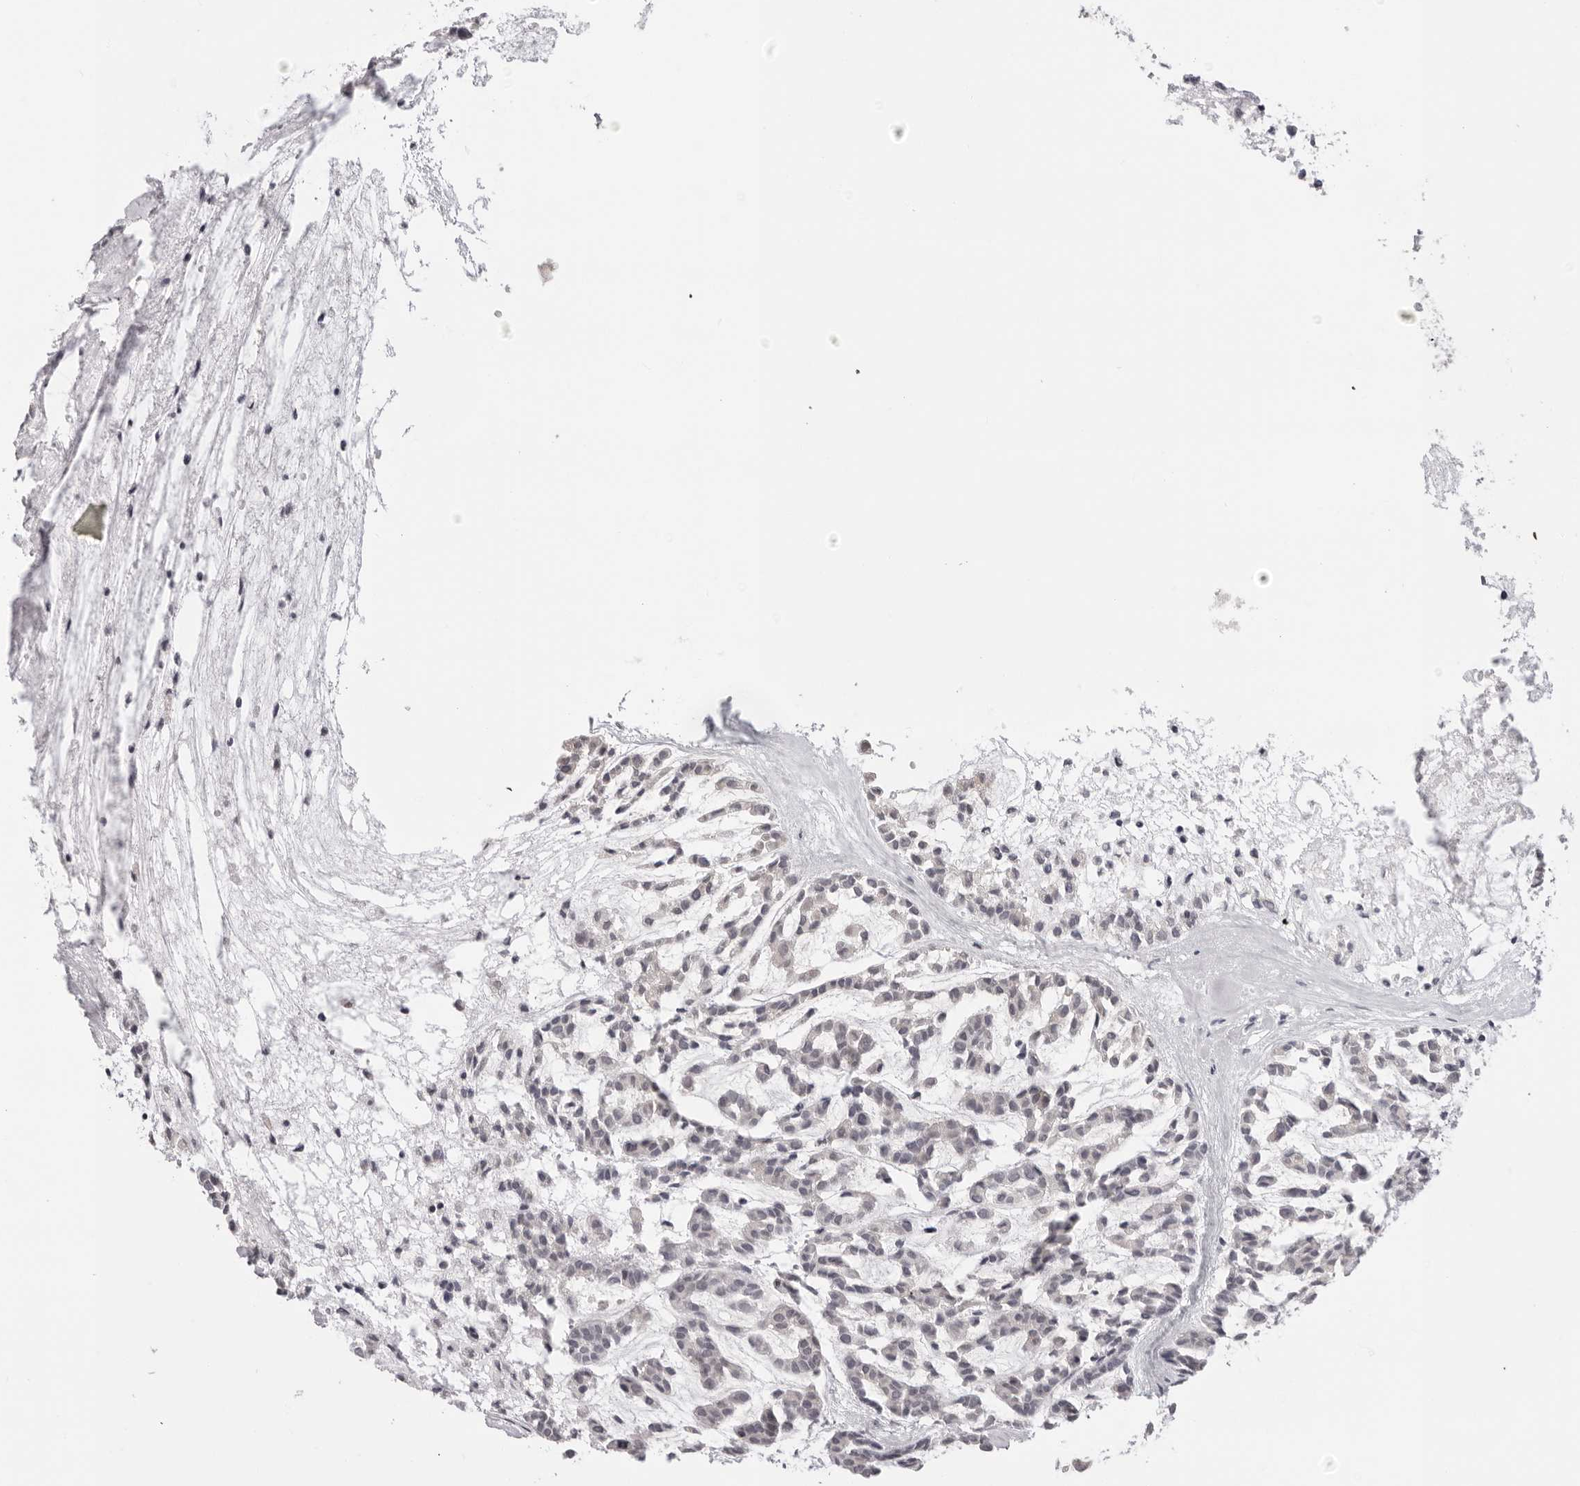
{"staining": {"intensity": "negative", "quantity": "none", "location": "none"}, "tissue": "head and neck cancer", "cell_type": "Tumor cells", "image_type": "cancer", "snomed": [{"axis": "morphology", "description": "Adenocarcinoma, NOS"}, {"axis": "morphology", "description": "Adenoma, NOS"}, {"axis": "topography", "description": "Head-Neck"}], "caption": "IHC of human head and neck cancer reveals no staining in tumor cells. The staining is performed using DAB brown chromogen with nuclei counter-stained in using hematoxylin.", "gene": "ACP6", "patient": {"sex": "female", "age": 55}}